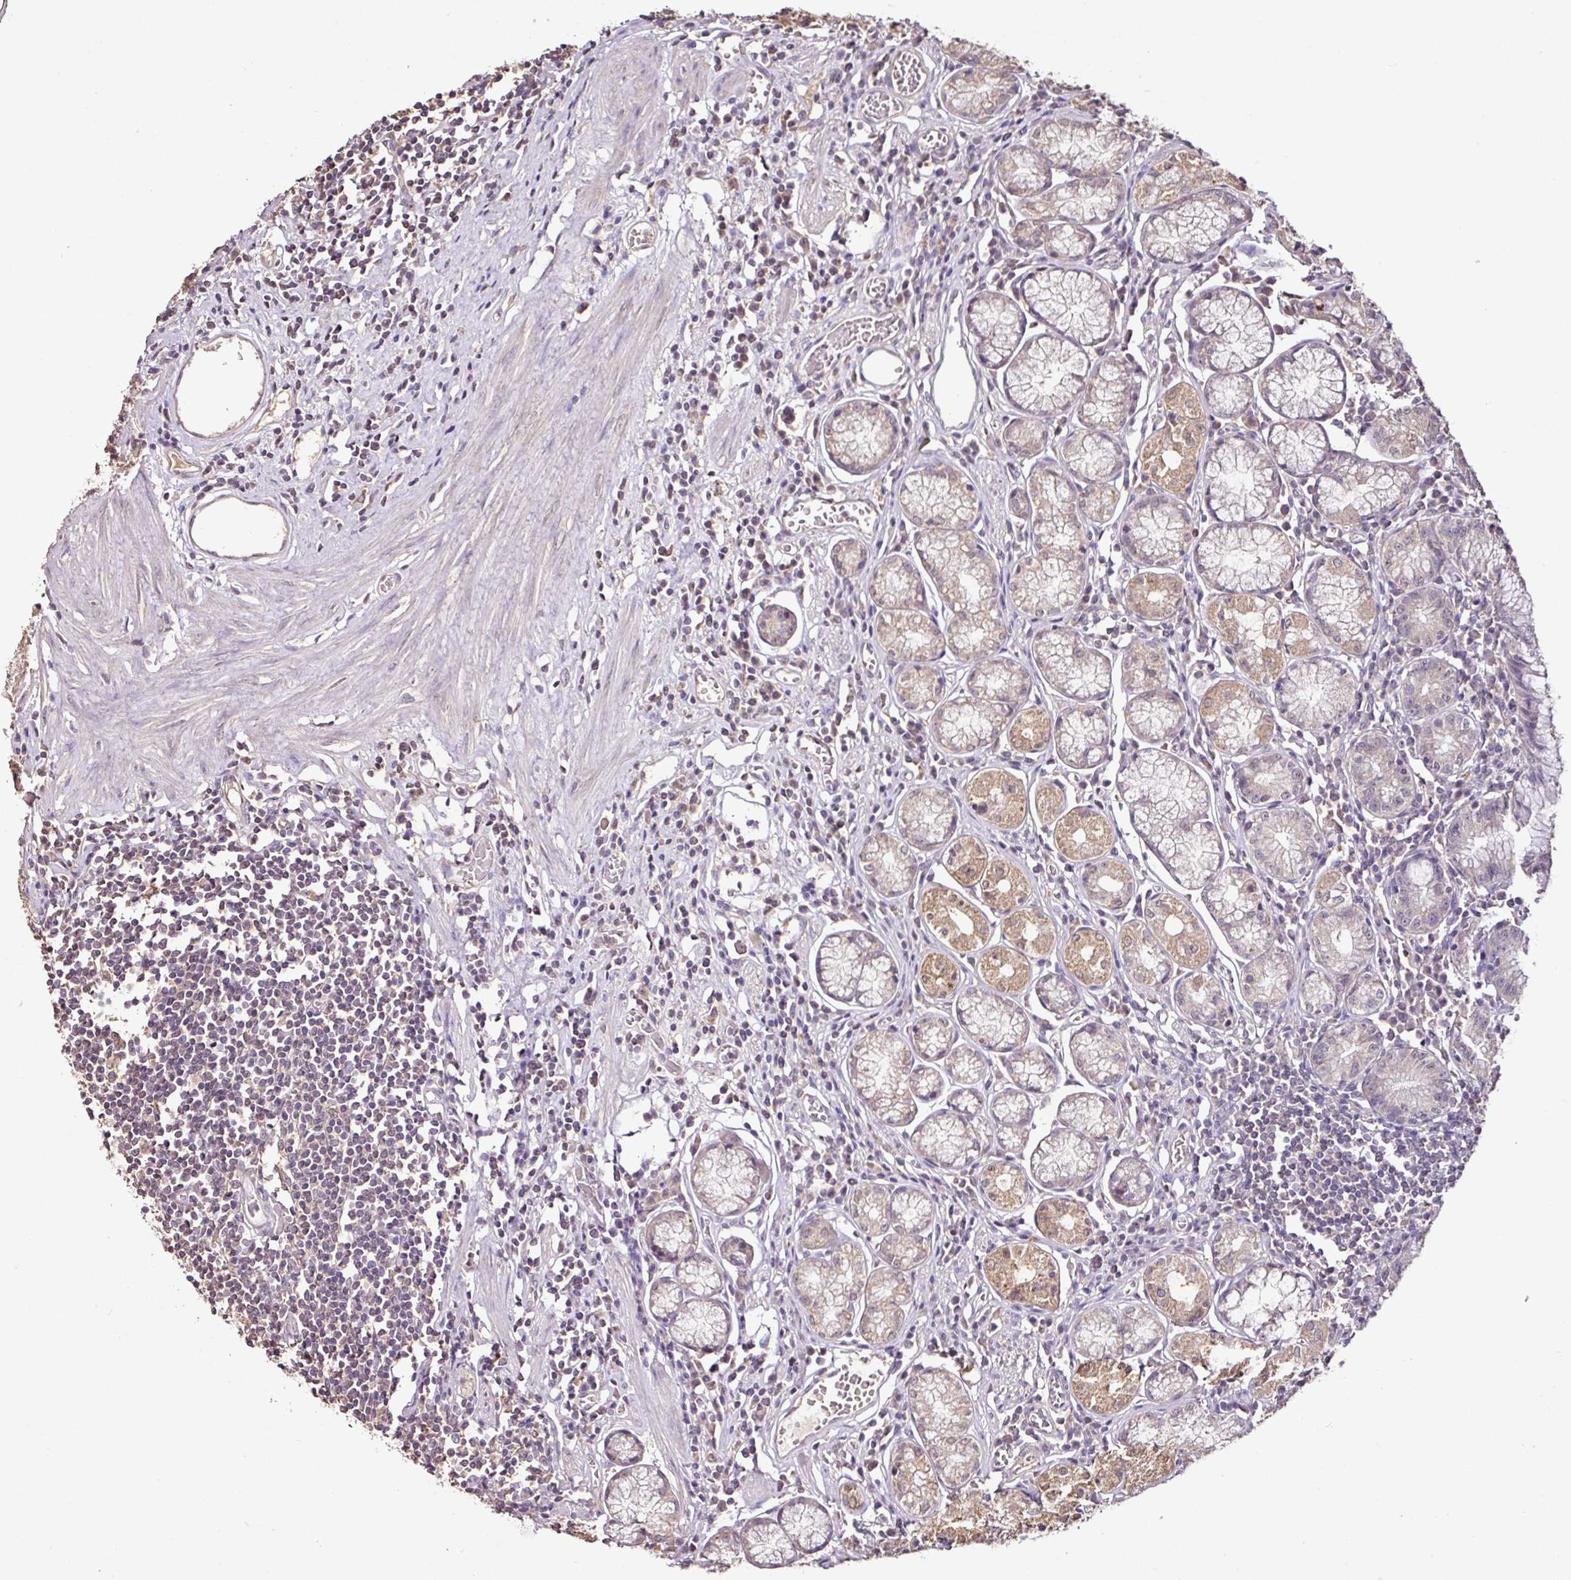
{"staining": {"intensity": "moderate", "quantity": "25%-75%", "location": "cytoplasmic/membranous,nuclear"}, "tissue": "stomach", "cell_type": "Glandular cells", "image_type": "normal", "snomed": [{"axis": "morphology", "description": "Normal tissue, NOS"}, {"axis": "topography", "description": "Stomach"}], "caption": "A brown stain highlights moderate cytoplasmic/membranous,nuclear staining of a protein in glandular cells of benign human stomach.", "gene": "RPL38", "patient": {"sex": "male", "age": 55}}